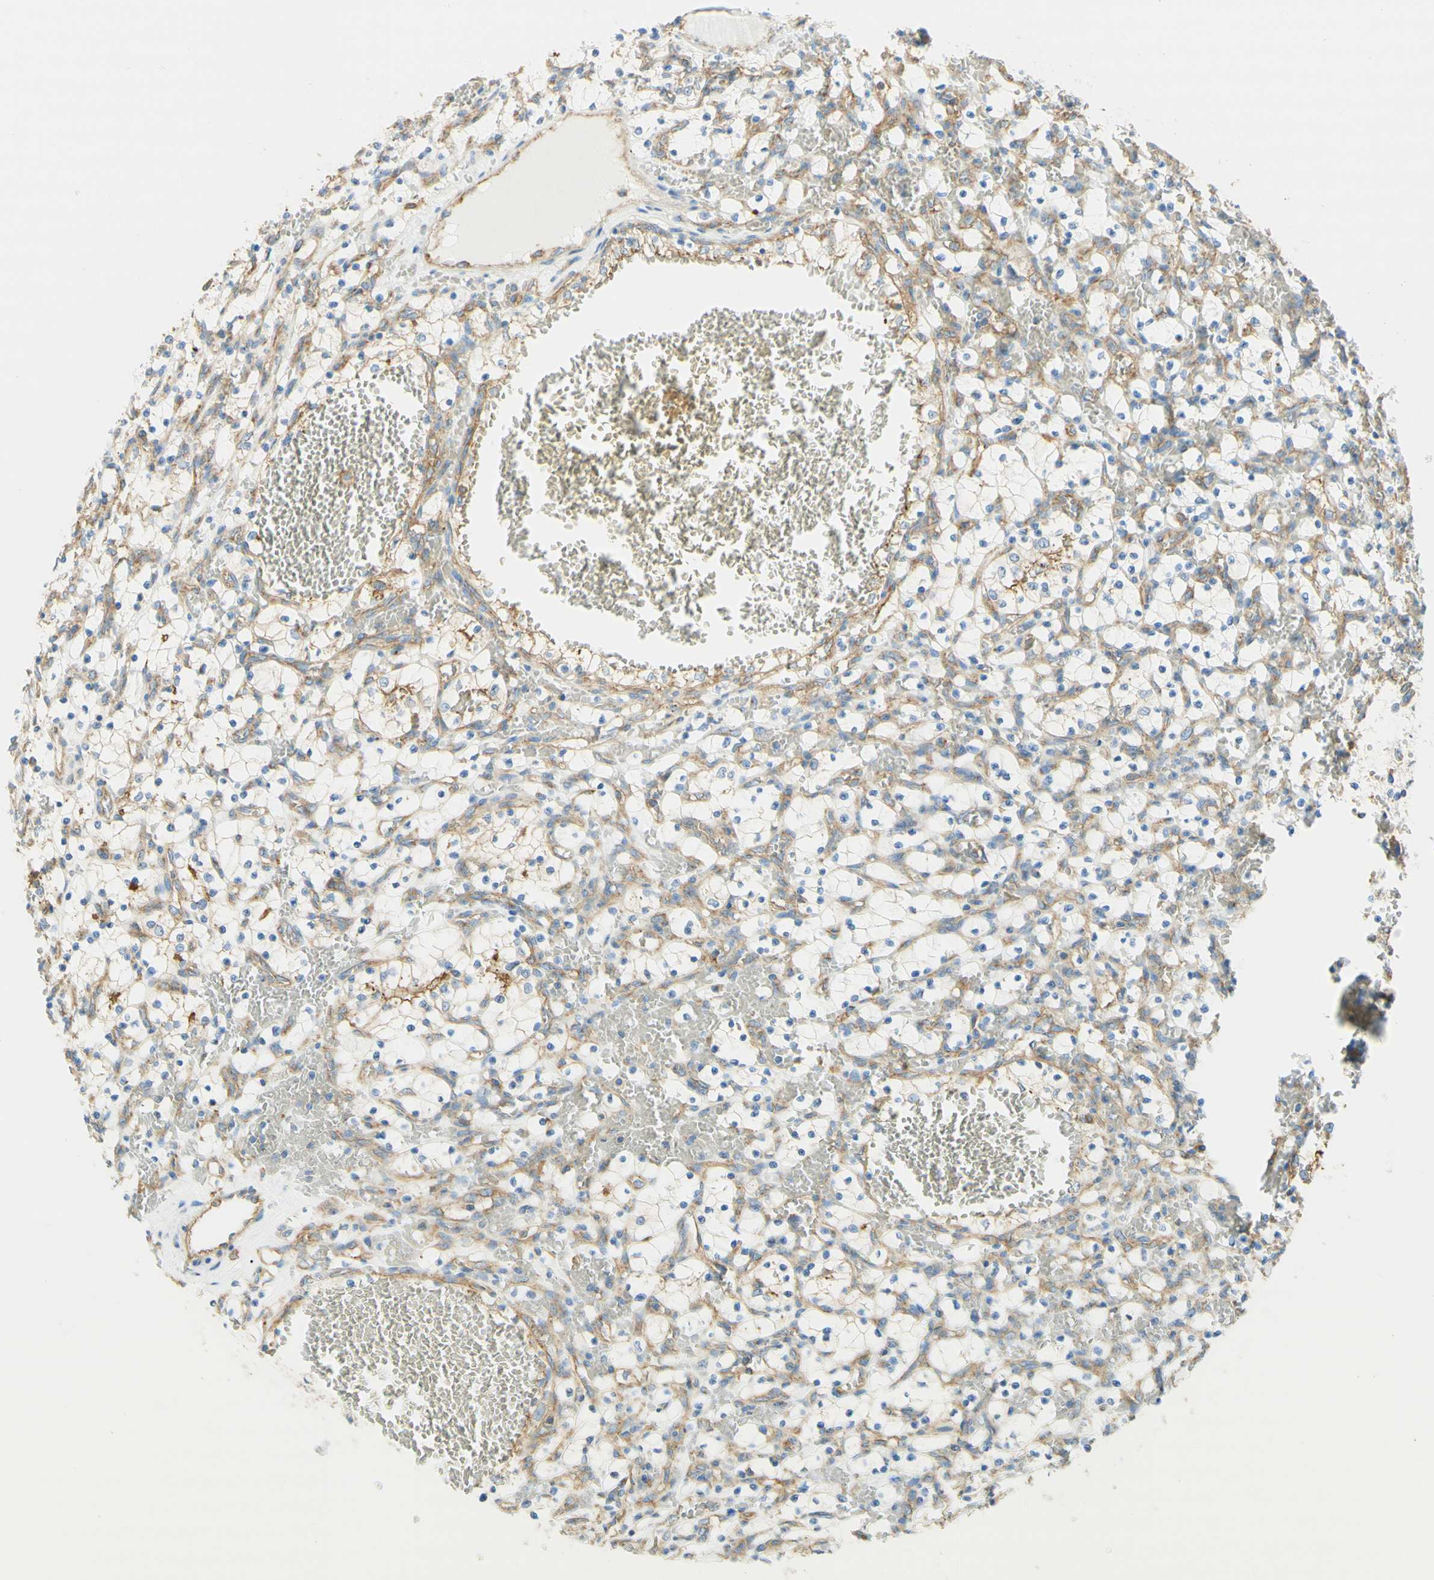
{"staining": {"intensity": "negative", "quantity": "none", "location": "none"}, "tissue": "renal cancer", "cell_type": "Tumor cells", "image_type": "cancer", "snomed": [{"axis": "morphology", "description": "Adenocarcinoma, NOS"}, {"axis": "topography", "description": "Kidney"}], "caption": "An image of human renal cancer is negative for staining in tumor cells.", "gene": "CLTC", "patient": {"sex": "female", "age": 69}}